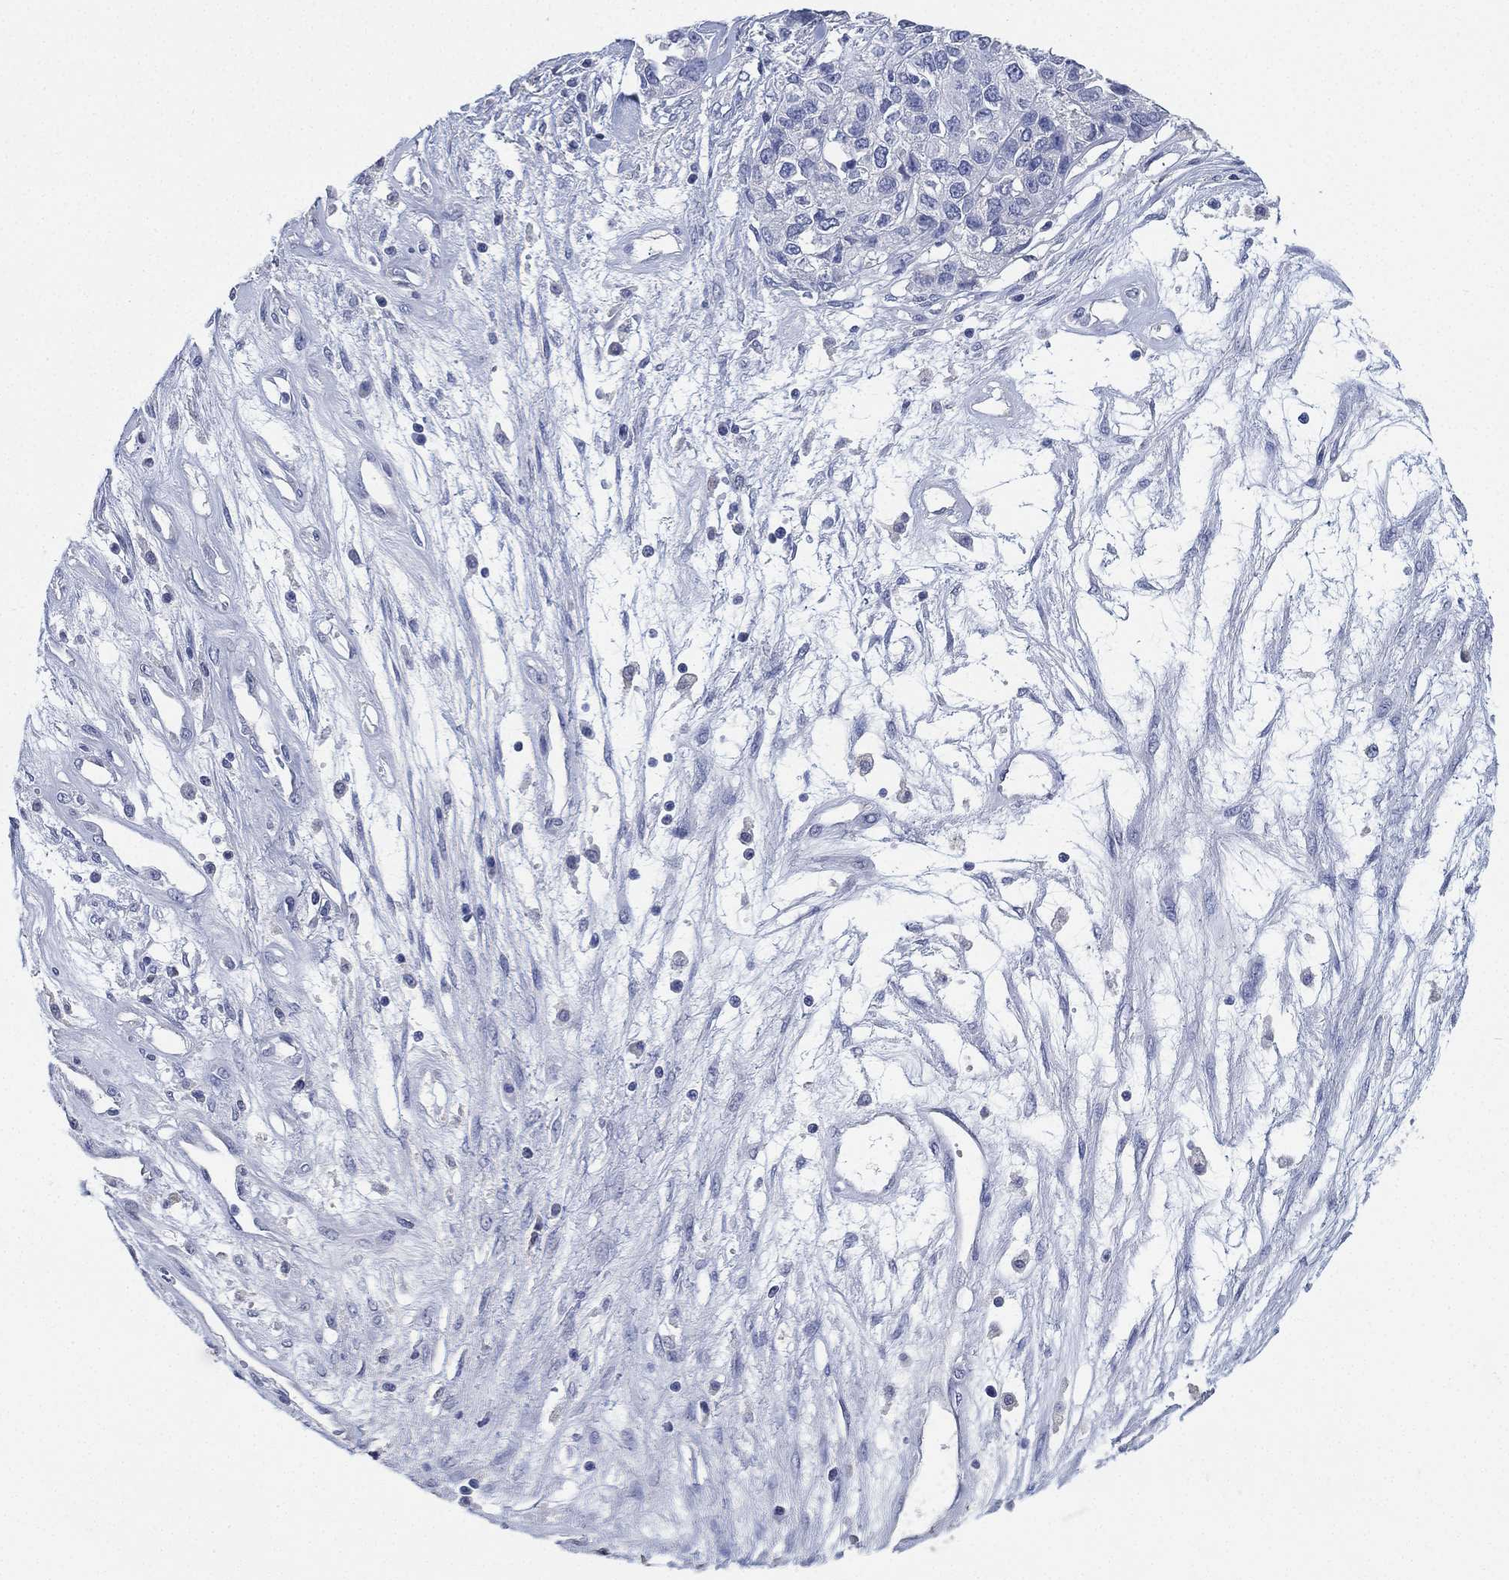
{"staining": {"intensity": "negative", "quantity": "none", "location": "none"}, "tissue": "ovarian cancer", "cell_type": "Tumor cells", "image_type": "cancer", "snomed": [{"axis": "morphology", "description": "Cystadenocarcinoma, serous, NOS"}, {"axis": "topography", "description": "Ovary"}], "caption": "High power microscopy image of an immunohistochemistry micrograph of serous cystadenocarcinoma (ovarian), revealing no significant expression in tumor cells.", "gene": "IYD", "patient": {"sex": "female", "age": 87}}